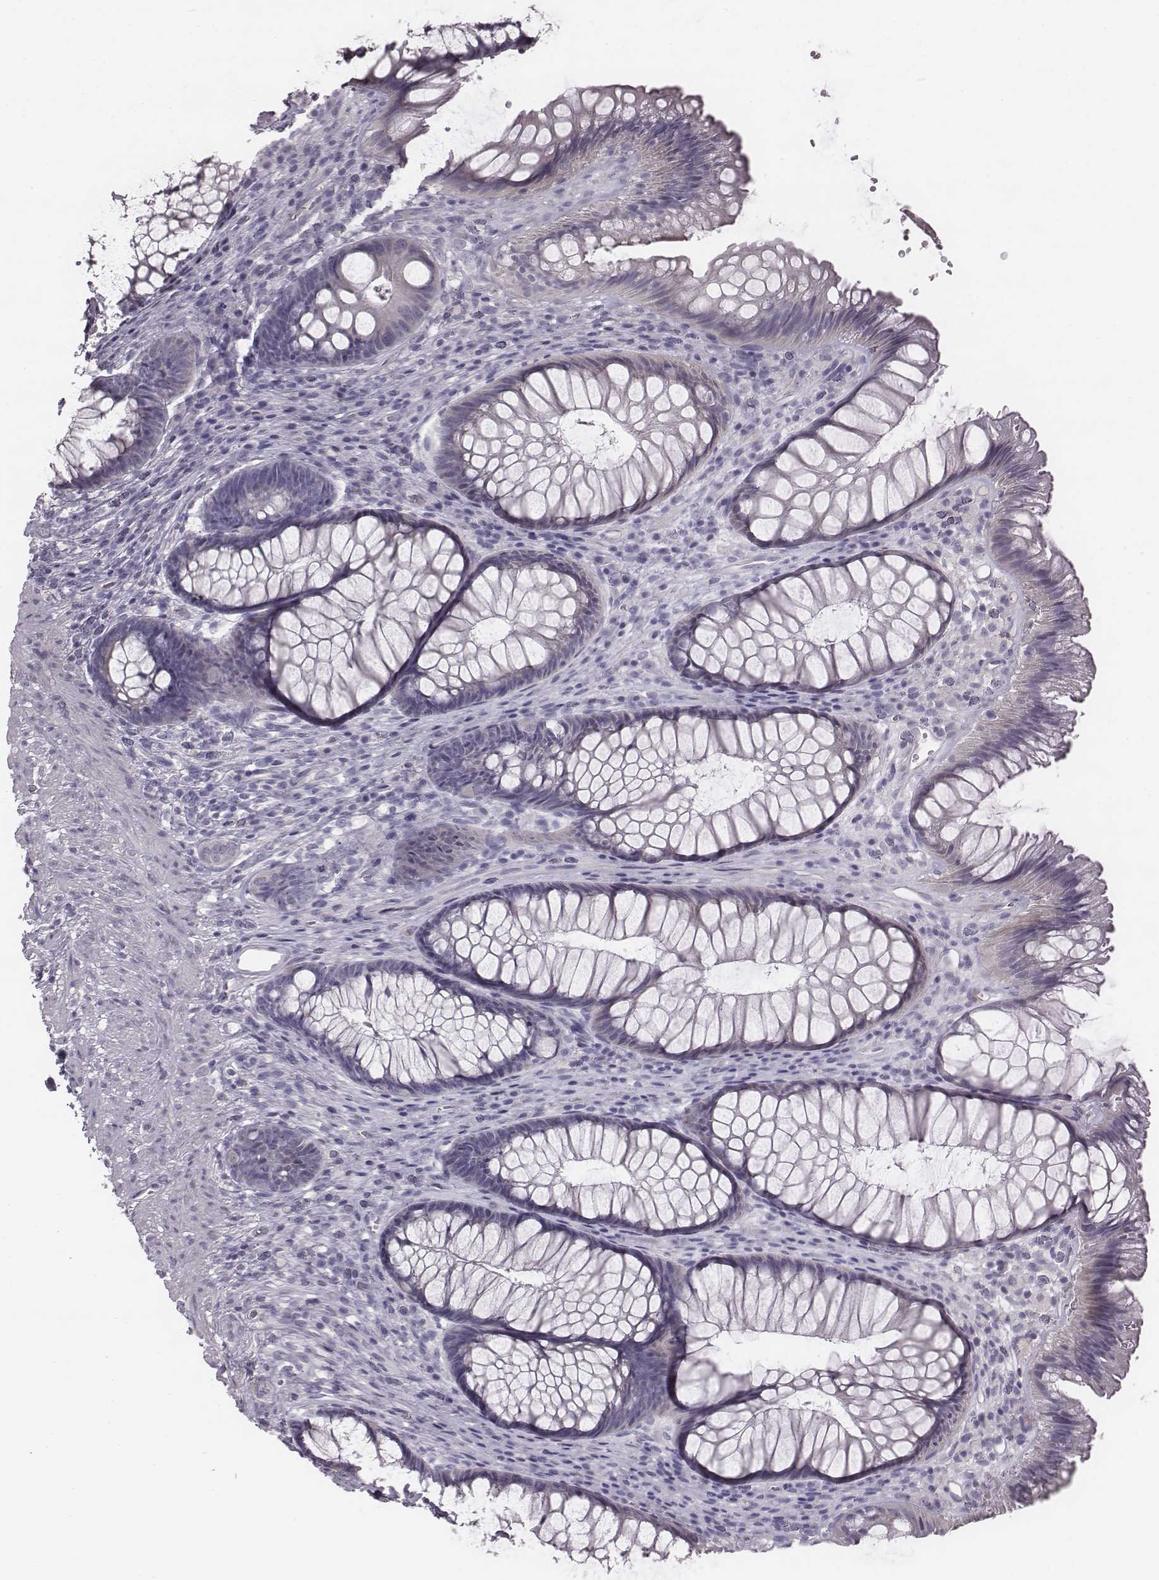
{"staining": {"intensity": "negative", "quantity": "none", "location": "none"}, "tissue": "rectum", "cell_type": "Glandular cells", "image_type": "normal", "snomed": [{"axis": "morphology", "description": "Normal tissue, NOS"}, {"axis": "topography", "description": "Smooth muscle"}, {"axis": "topography", "description": "Rectum"}], "caption": "Glandular cells are negative for protein expression in benign human rectum. (Brightfield microscopy of DAB immunohistochemistry (IHC) at high magnification).", "gene": "ENSG00000284762", "patient": {"sex": "male", "age": 53}}